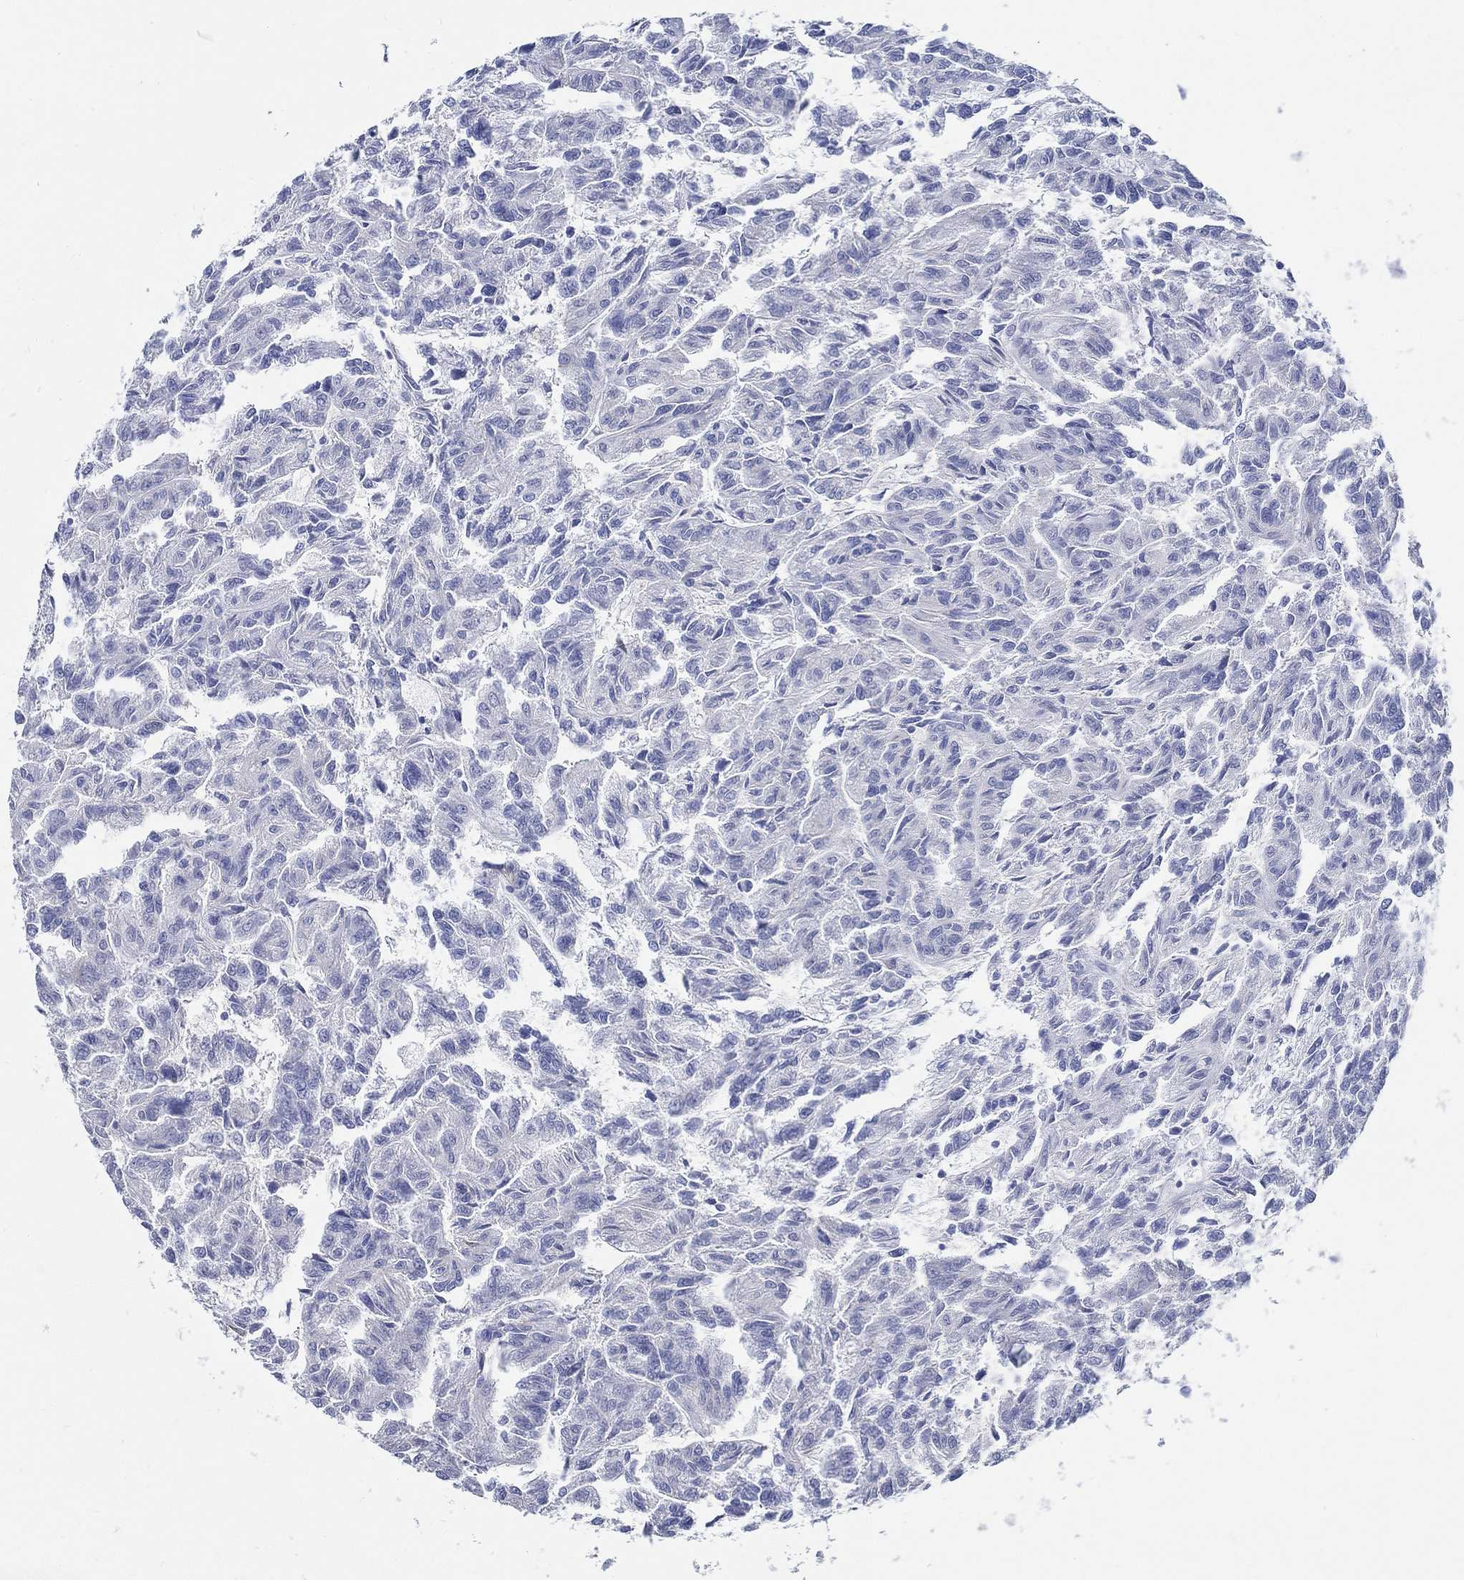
{"staining": {"intensity": "negative", "quantity": "none", "location": "none"}, "tissue": "renal cancer", "cell_type": "Tumor cells", "image_type": "cancer", "snomed": [{"axis": "morphology", "description": "Adenocarcinoma, NOS"}, {"axis": "topography", "description": "Kidney"}], "caption": "Immunohistochemistry histopathology image of neoplastic tissue: renal cancer (adenocarcinoma) stained with DAB exhibits no significant protein expression in tumor cells.", "gene": "RD3L", "patient": {"sex": "male", "age": 79}}